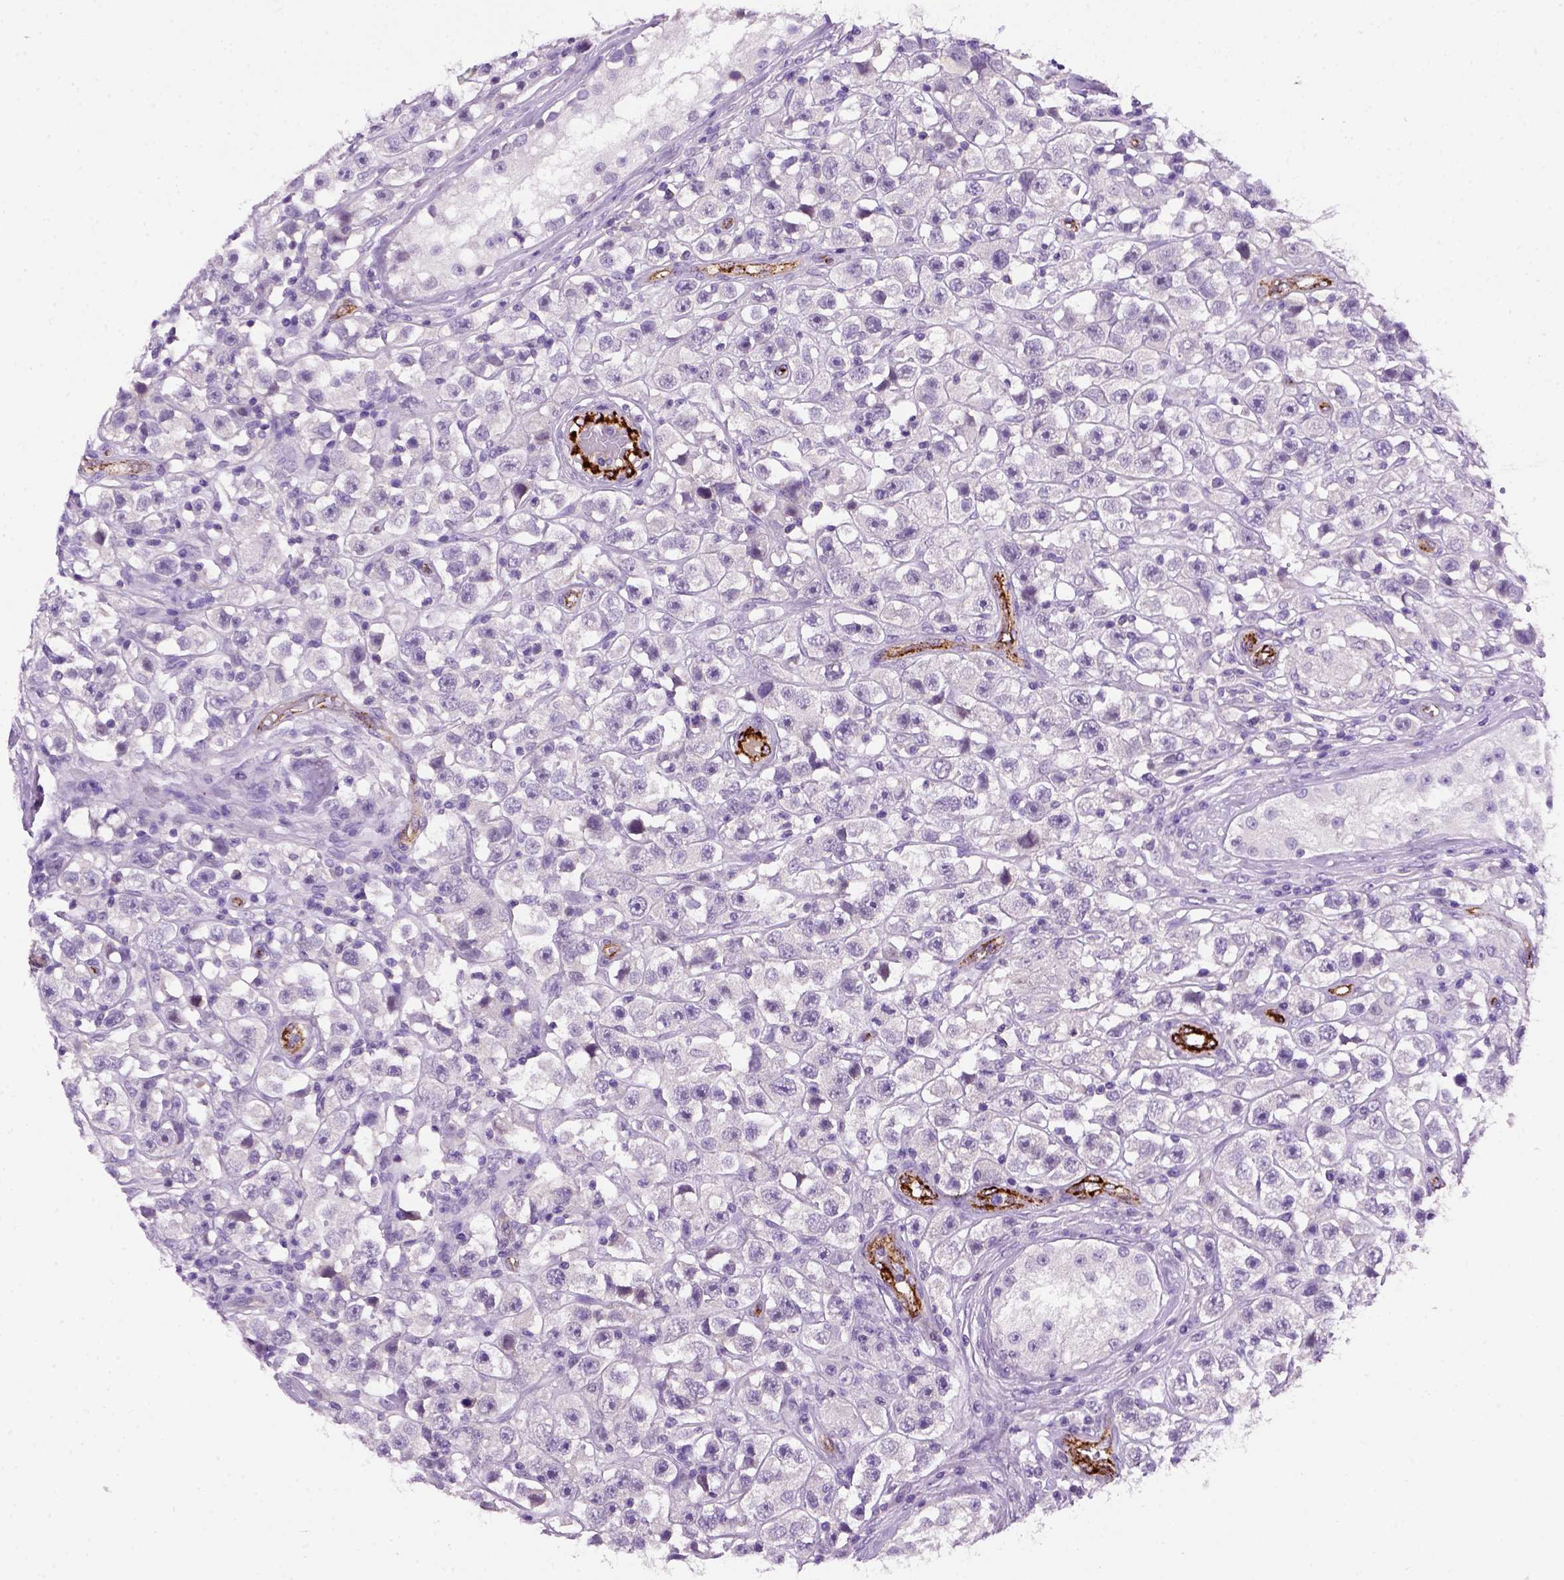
{"staining": {"intensity": "negative", "quantity": "none", "location": "none"}, "tissue": "testis cancer", "cell_type": "Tumor cells", "image_type": "cancer", "snomed": [{"axis": "morphology", "description": "Seminoma, NOS"}, {"axis": "topography", "description": "Testis"}], "caption": "An immunohistochemistry (IHC) image of testis cancer is shown. There is no staining in tumor cells of testis cancer.", "gene": "VWF", "patient": {"sex": "male", "age": 45}}